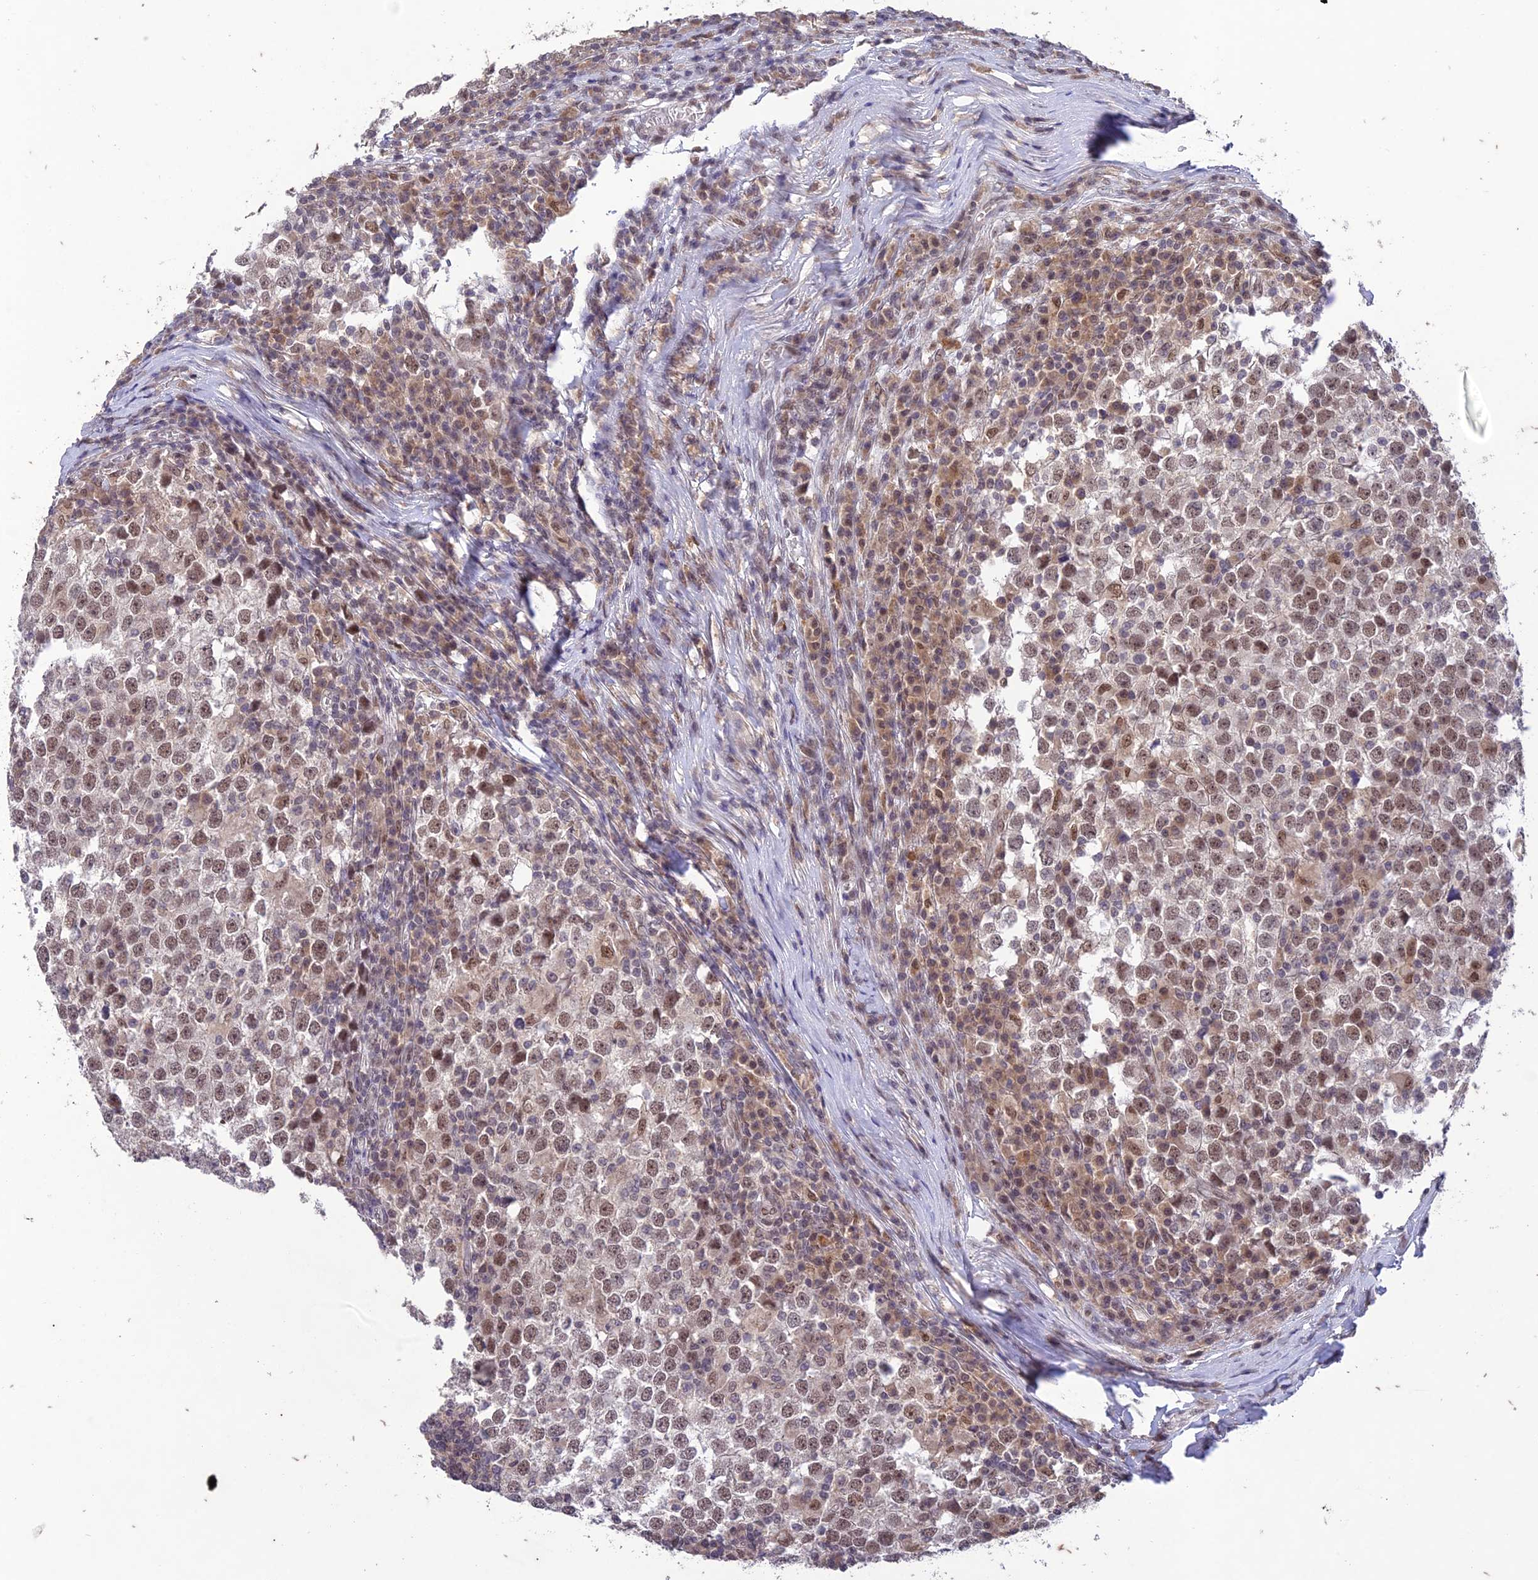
{"staining": {"intensity": "moderate", "quantity": ">75%", "location": "nuclear"}, "tissue": "testis cancer", "cell_type": "Tumor cells", "image_type": "cancer", "snomed": [{"axis": "morphology", "description": "Seminoma, NOS"}, {"axis": "topography", "description": "Testis"}], "caption": "Immunohistochemistry (IHC) photomicrograph of neoplastic tissue: human testis seminoma stained using immunohistochemistry displays medium levels of moderate protein expression localized specifically in the nuclear of tumor cells, appearing as a nuclear brown color.", "gene": "POP4", "patient": {"sex": "male", "age": 65}}